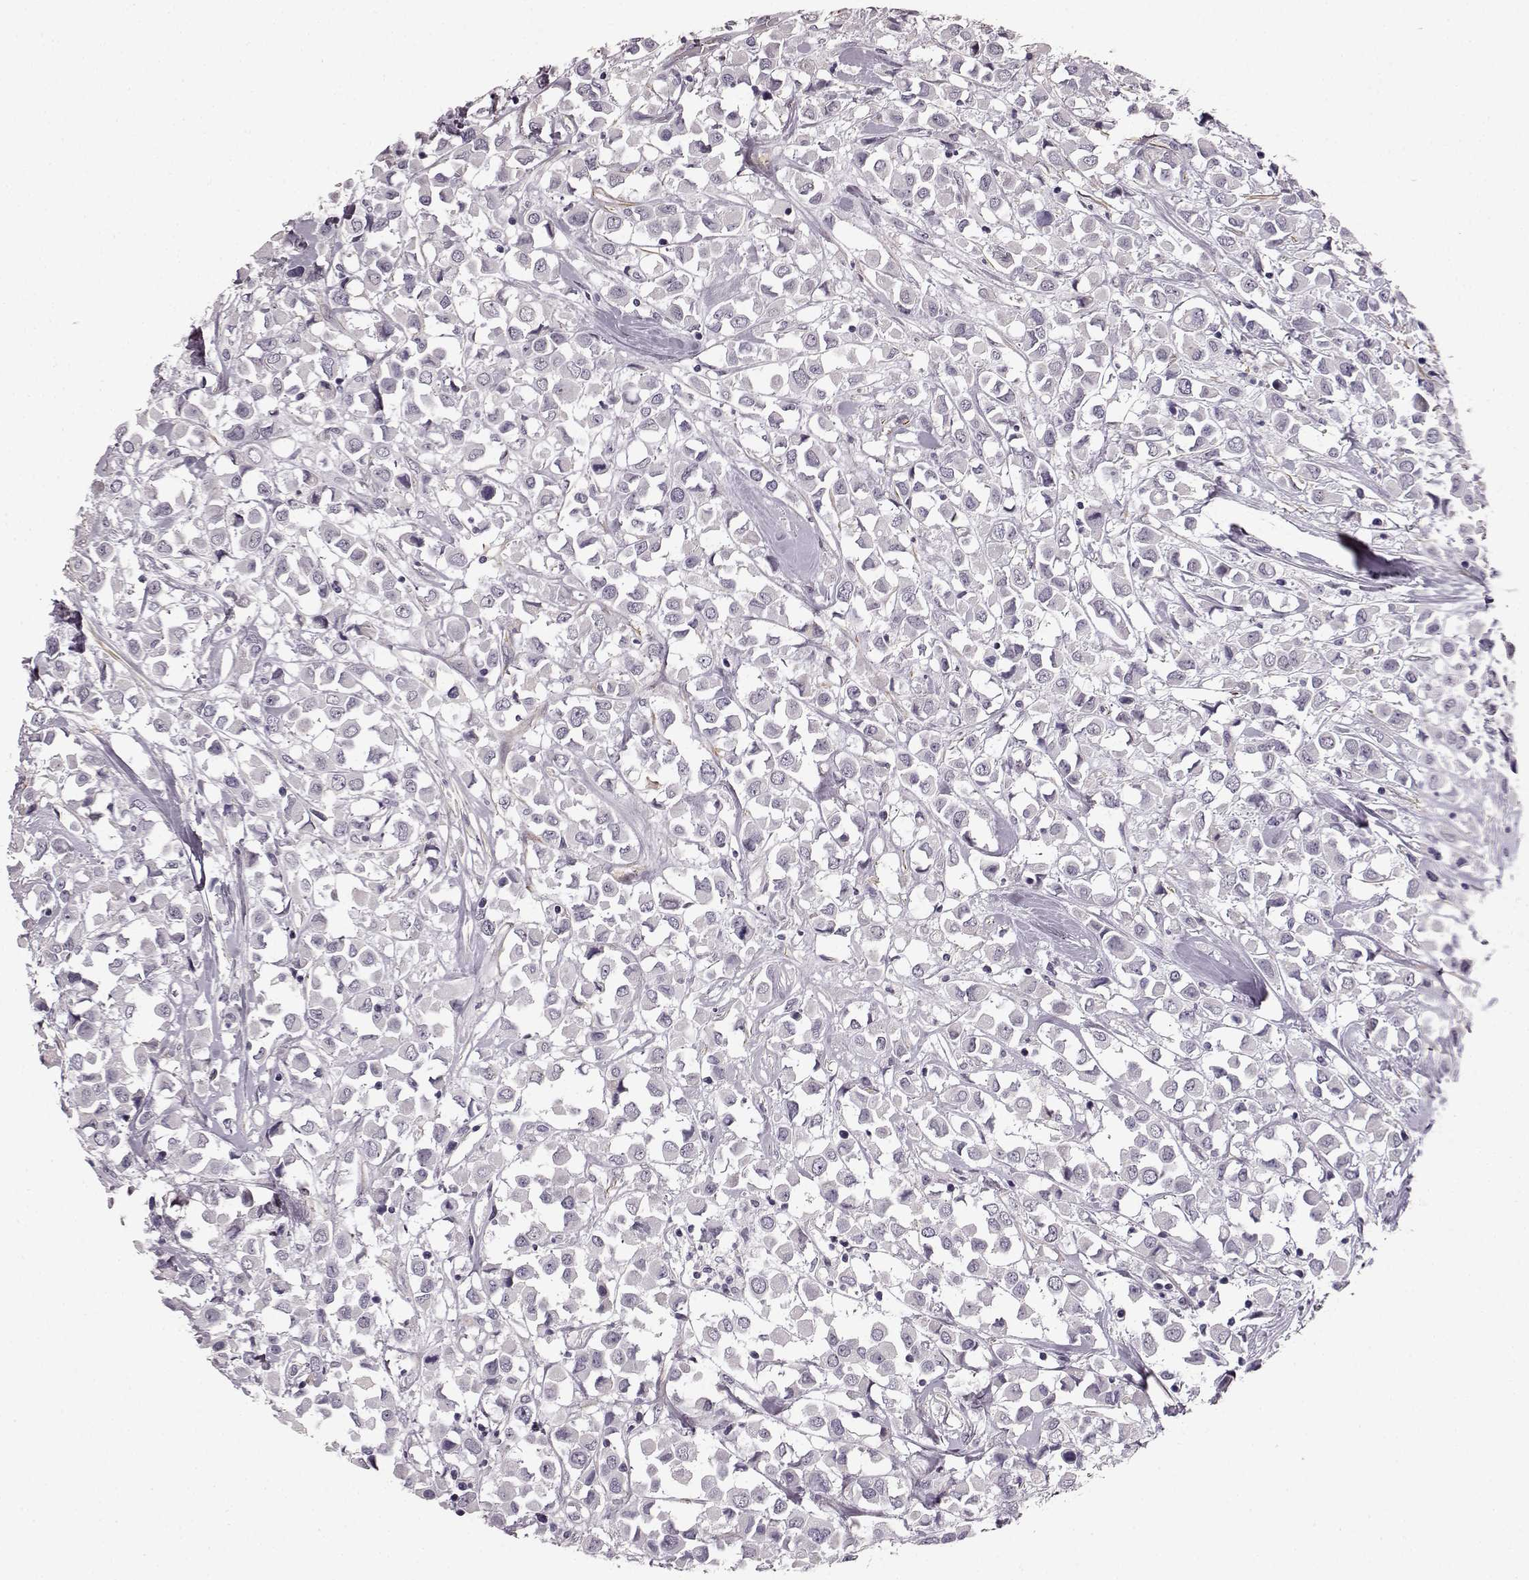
{"staining": {"intensity": "negative", "quantity": "none", "location": "none"}, "tissue": "breast cancer", "cell_type": "Tumor cells", "image_type": "cancer", "snomed": [{"axis": "morphology", "description": "Duct carcinoma"}, {"axis": "topography", "description": "Breast"}], "caption": "This micrograph is of breast invasive ductal carcinoma stained with immunohistochemistry to label a protein in brown with the nuclei are counter-stained blue. There is no positivity in tumor cells.", "gene": "SLCO3A1", "patient": {"sex": "female", "age": 61}}